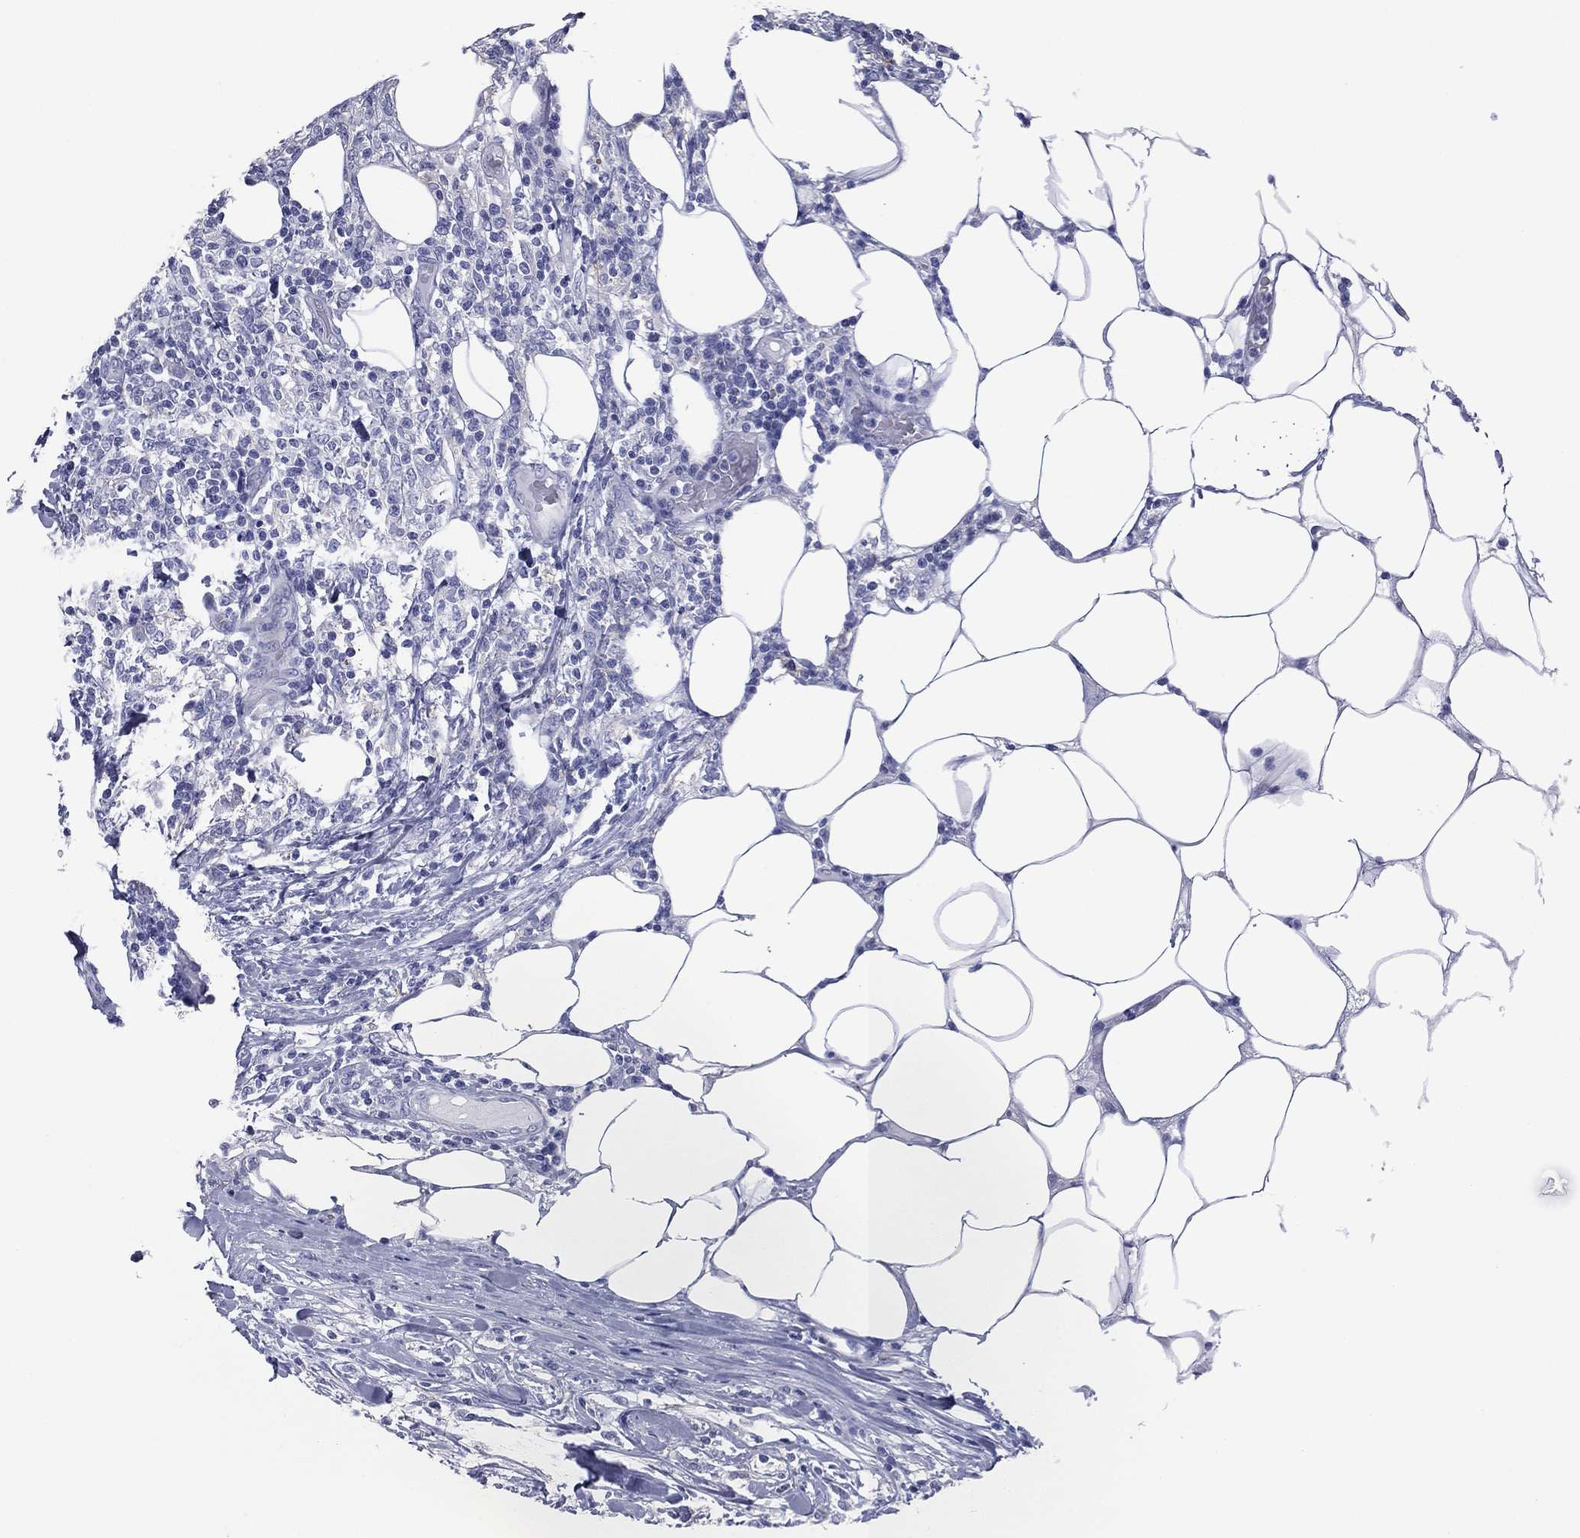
{"staining": {"intensity": "negative", "quantity": "none", "location": "none"}, "tissue": "lymphoma", "cell_type": "Tumor cells", "image_type": "cancer", "snomed": [{"axis": "morphology", "description": "Malignant lymphoma, non-Hodgkin's type, High grade"}, {"axis": "topography", "description": "Lymph node"}], "caption": "A micrograph of human lymphoma is negative for staining in tumor cells.", "gene": "FCER2", "patient": {"sex": "female", "age": 84}}